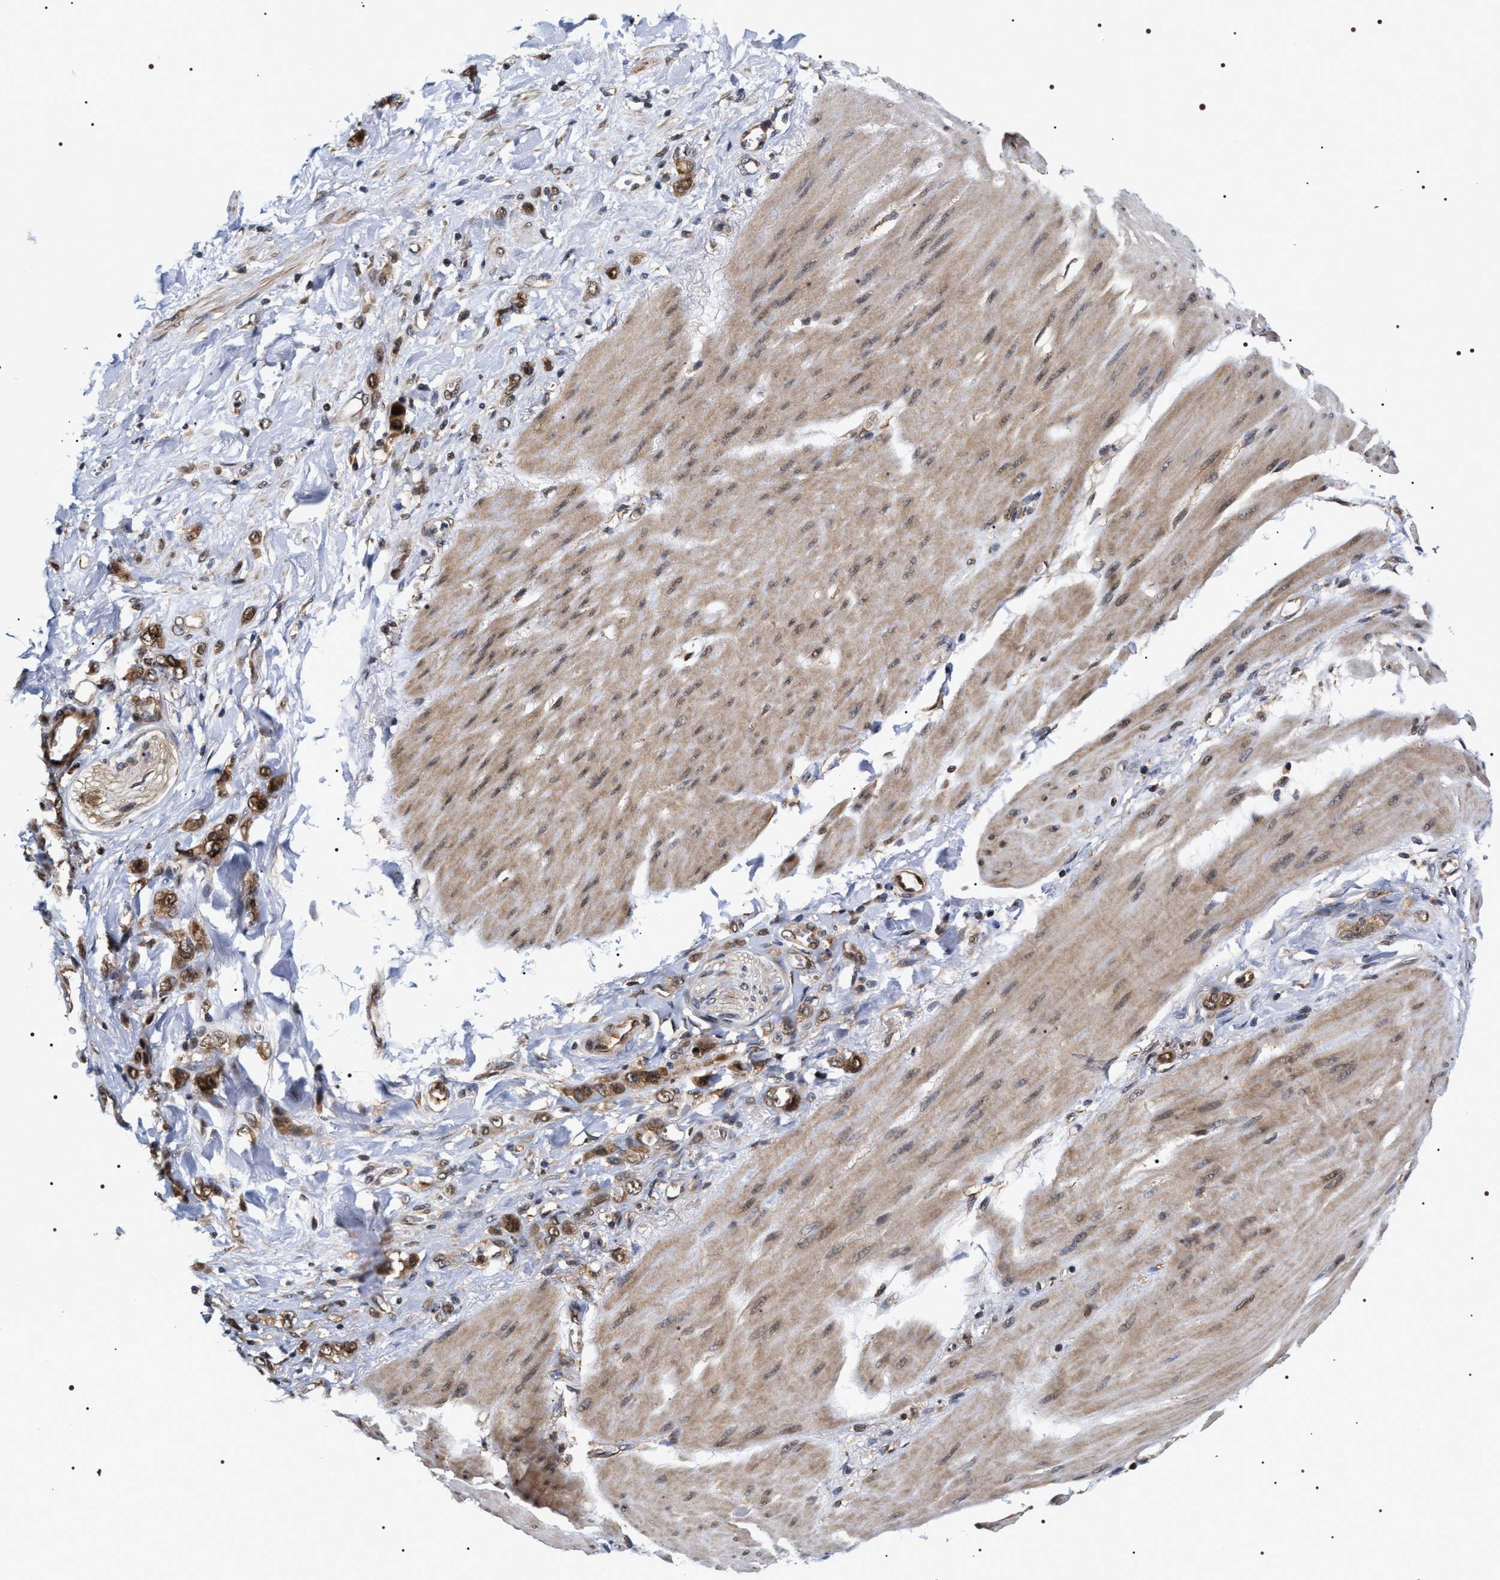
{"staining": {"intensity": "moderate", "quantity": ">75%", "location": "cytoplasmic/membranous,nuclear"}, "tissue": "stomach cancer", "cell_type": "Tumor cells", "image_type": "cancer", "snomed": [{"axis": "morphology", "description": "Adenocarcinoma, NOS"}, {"axis": "topography", "description": "Stomach"}], "caption": "The image reveals immunohistochemical staining of stomach cancer (adenocarcinoma). There is moderate cytoplasmic/membranous and nuclear expression is appreciated in about >75% of tumor cells. The protein is stained brown, and the nuclei are stained in blue (DAB (3,3'-diaminobenzidine) IHC with brightfield microscopy, high magnification).", "gene": "BAG6", "patient": {"sex": "male", "age": 82}}